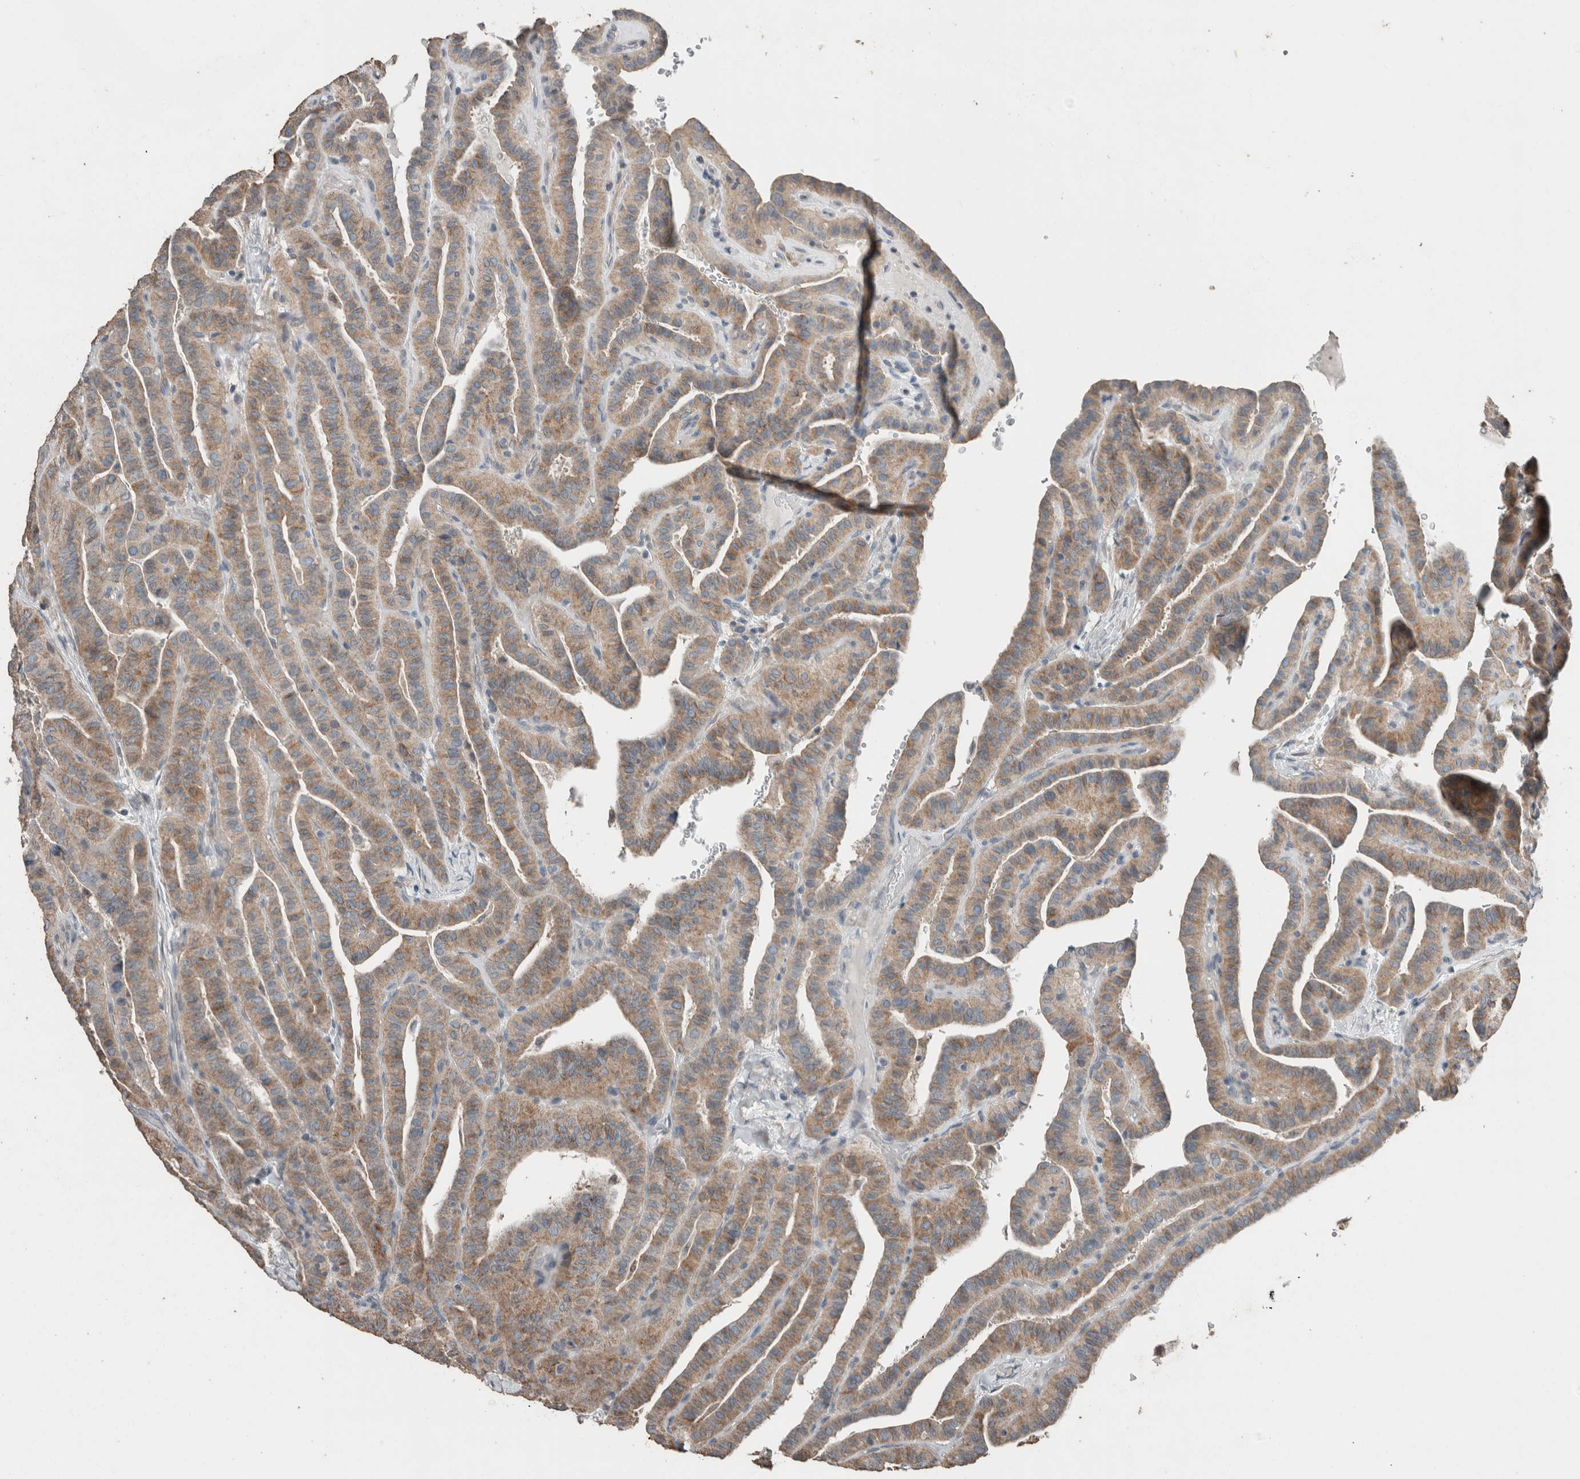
{"staining": {"intensity": "moderate", "quantity": ">75%", "location": "cytoplasmic/membranous"}, "tissue": "thyroid cancer", "cell_type": "Tumor cells", "image_type": "cancer", "snomed": [{"axis": "morphology", "description": "Papillary adenocarcinoma, NOS"}, {"axis": "topography", "description": "Thyroid gland"}], "caption": "DAB immunohistochemical staining of papillary adenocarcinoma (thyroid) shows moderate cytoplasmic/membranous protein expression in about >75% of tumor cells. Ihc stains the protein in brown and the nuclei are stained blue.", "gene": "ACVR2B", "patient": {"sex": "male", "age": 77}}